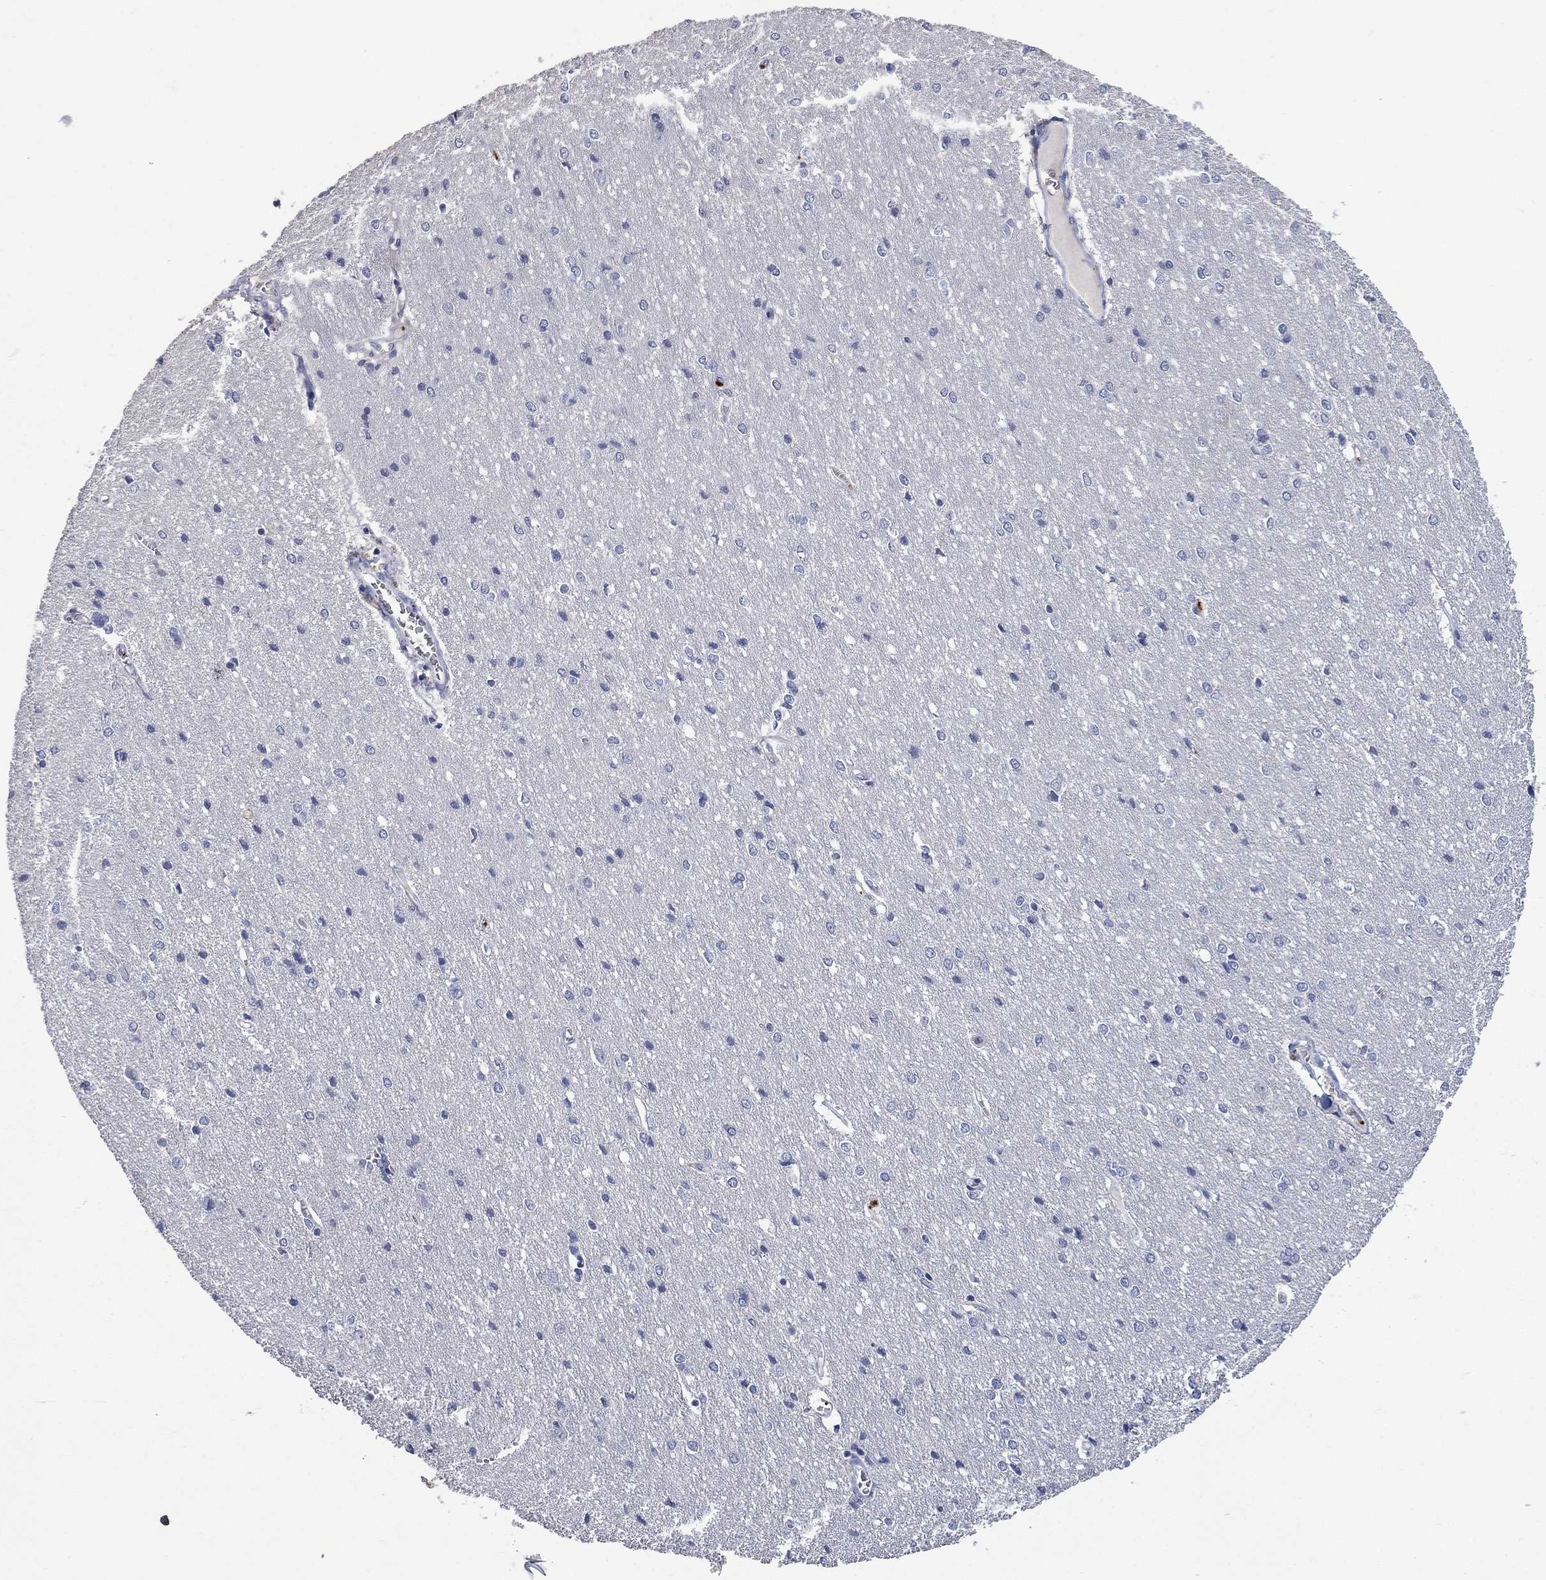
{"staining": {"intensity": "negative", "quantity": "none", "location": "none"}, "tissue": "cerebral cortex", "cell_type": "Endothelial cells", "image_type": "normal", "snomed": [{"axis": "morphology", "description": "Normal tissue, NOS"}, {"axis": "topography", "description": "Cerebral cortex"}], "caption": "There is no significant staining in endothelial cells of cerebral cortex. (Brightfield microscopy of DAB (3,3'-diaminobenzidine) IHC at high magnification).", "gene": "PLEK", "patient": {"sex": "male", "age": 37}}